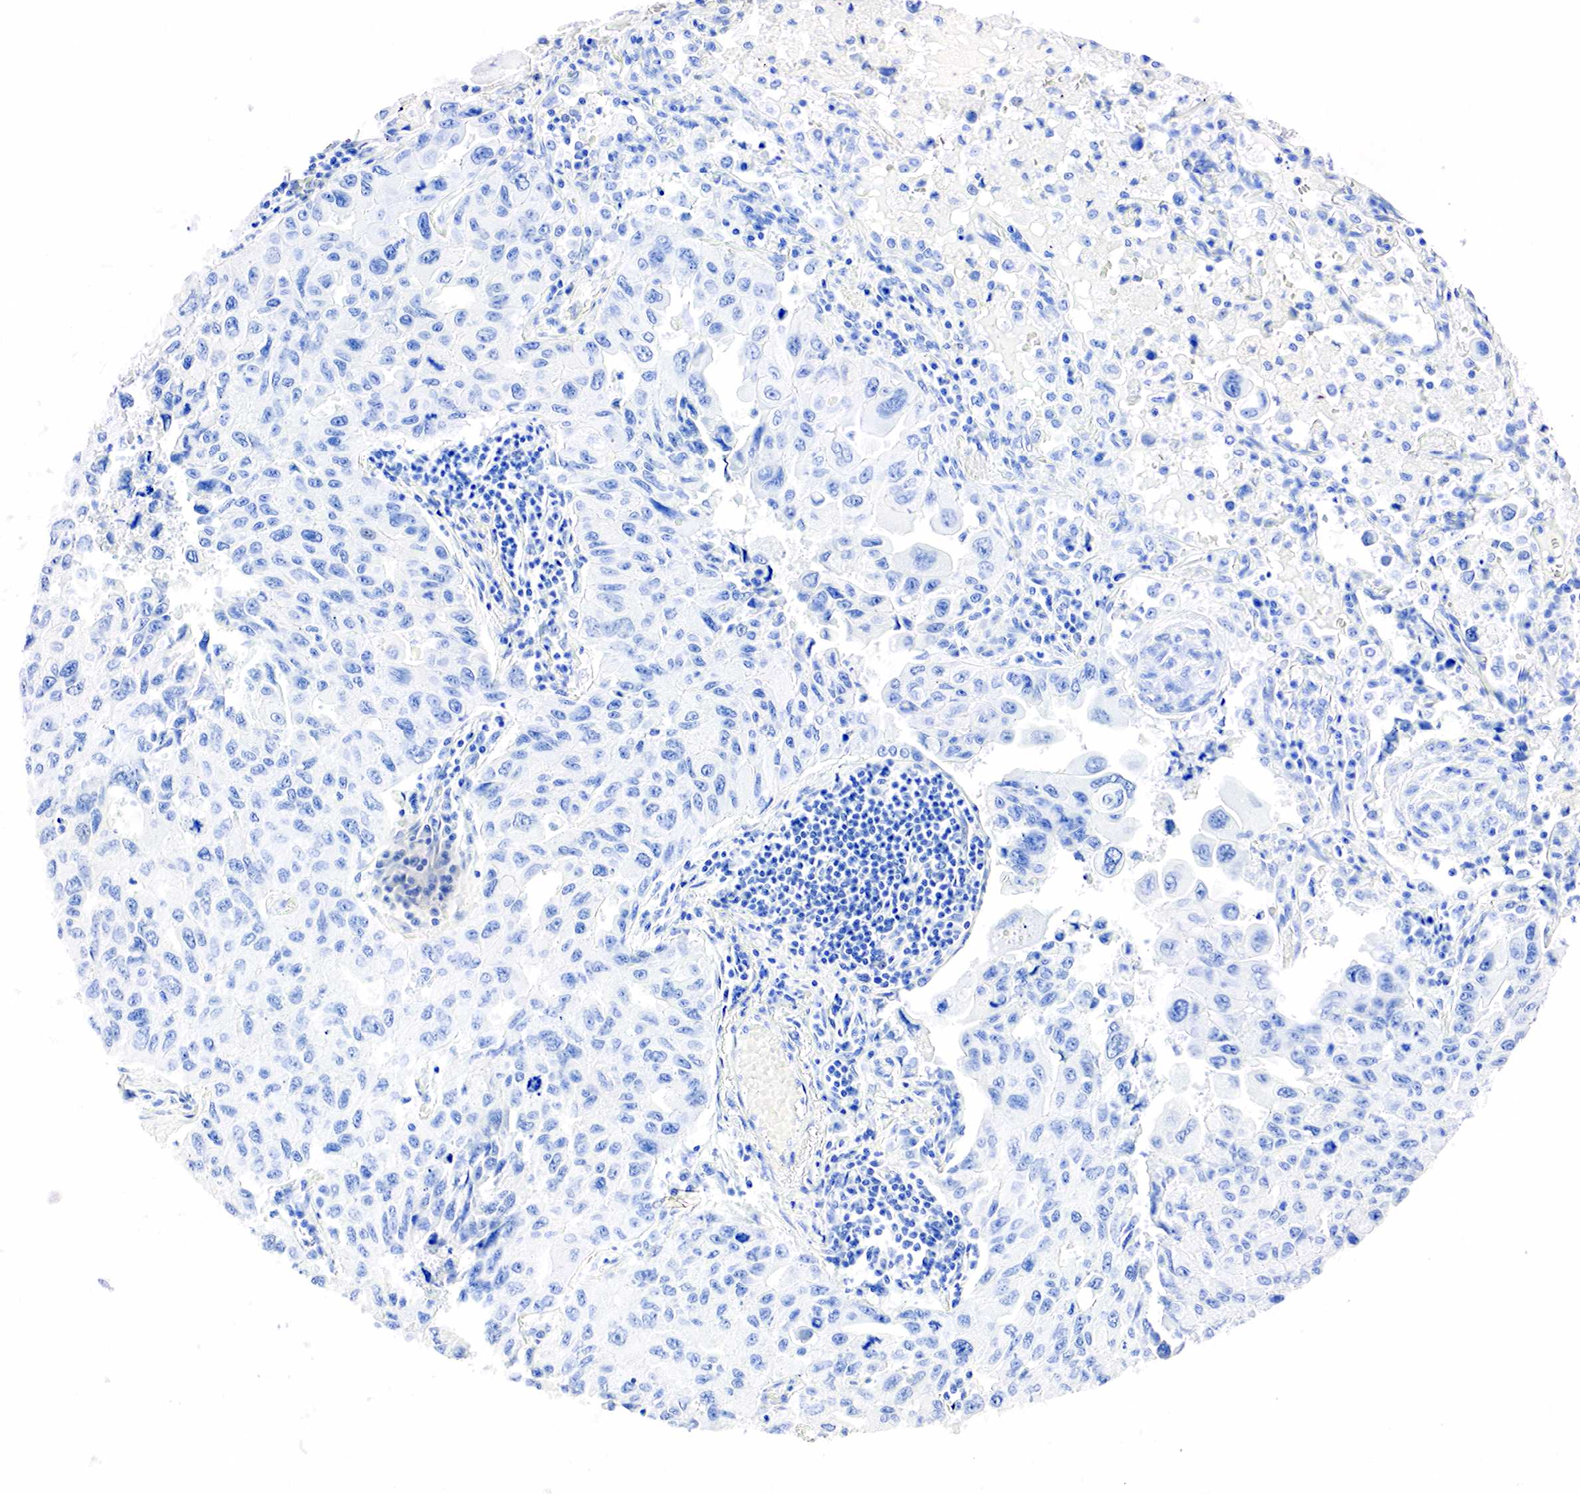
{"staining": {"intensity": "negative", "quantity": "none", "location": "none"}, "tissue": "lung cancer", "cell_type": "Tumor cells", "image_type": "cancer", "snomed": [{"axis": "morphology", "description": "Adenocarcinoma, NOS"}, {"axis": "topography", "description": "Lung"}], "caption": "DAB (3,3'-diaminobenzidine) immunohistochemical staining of human lung adenocarcinoma demonstrates no significant staining in tumor cells.", "gene": "PTH", "patient": {"sex": "male", "age": 64}}